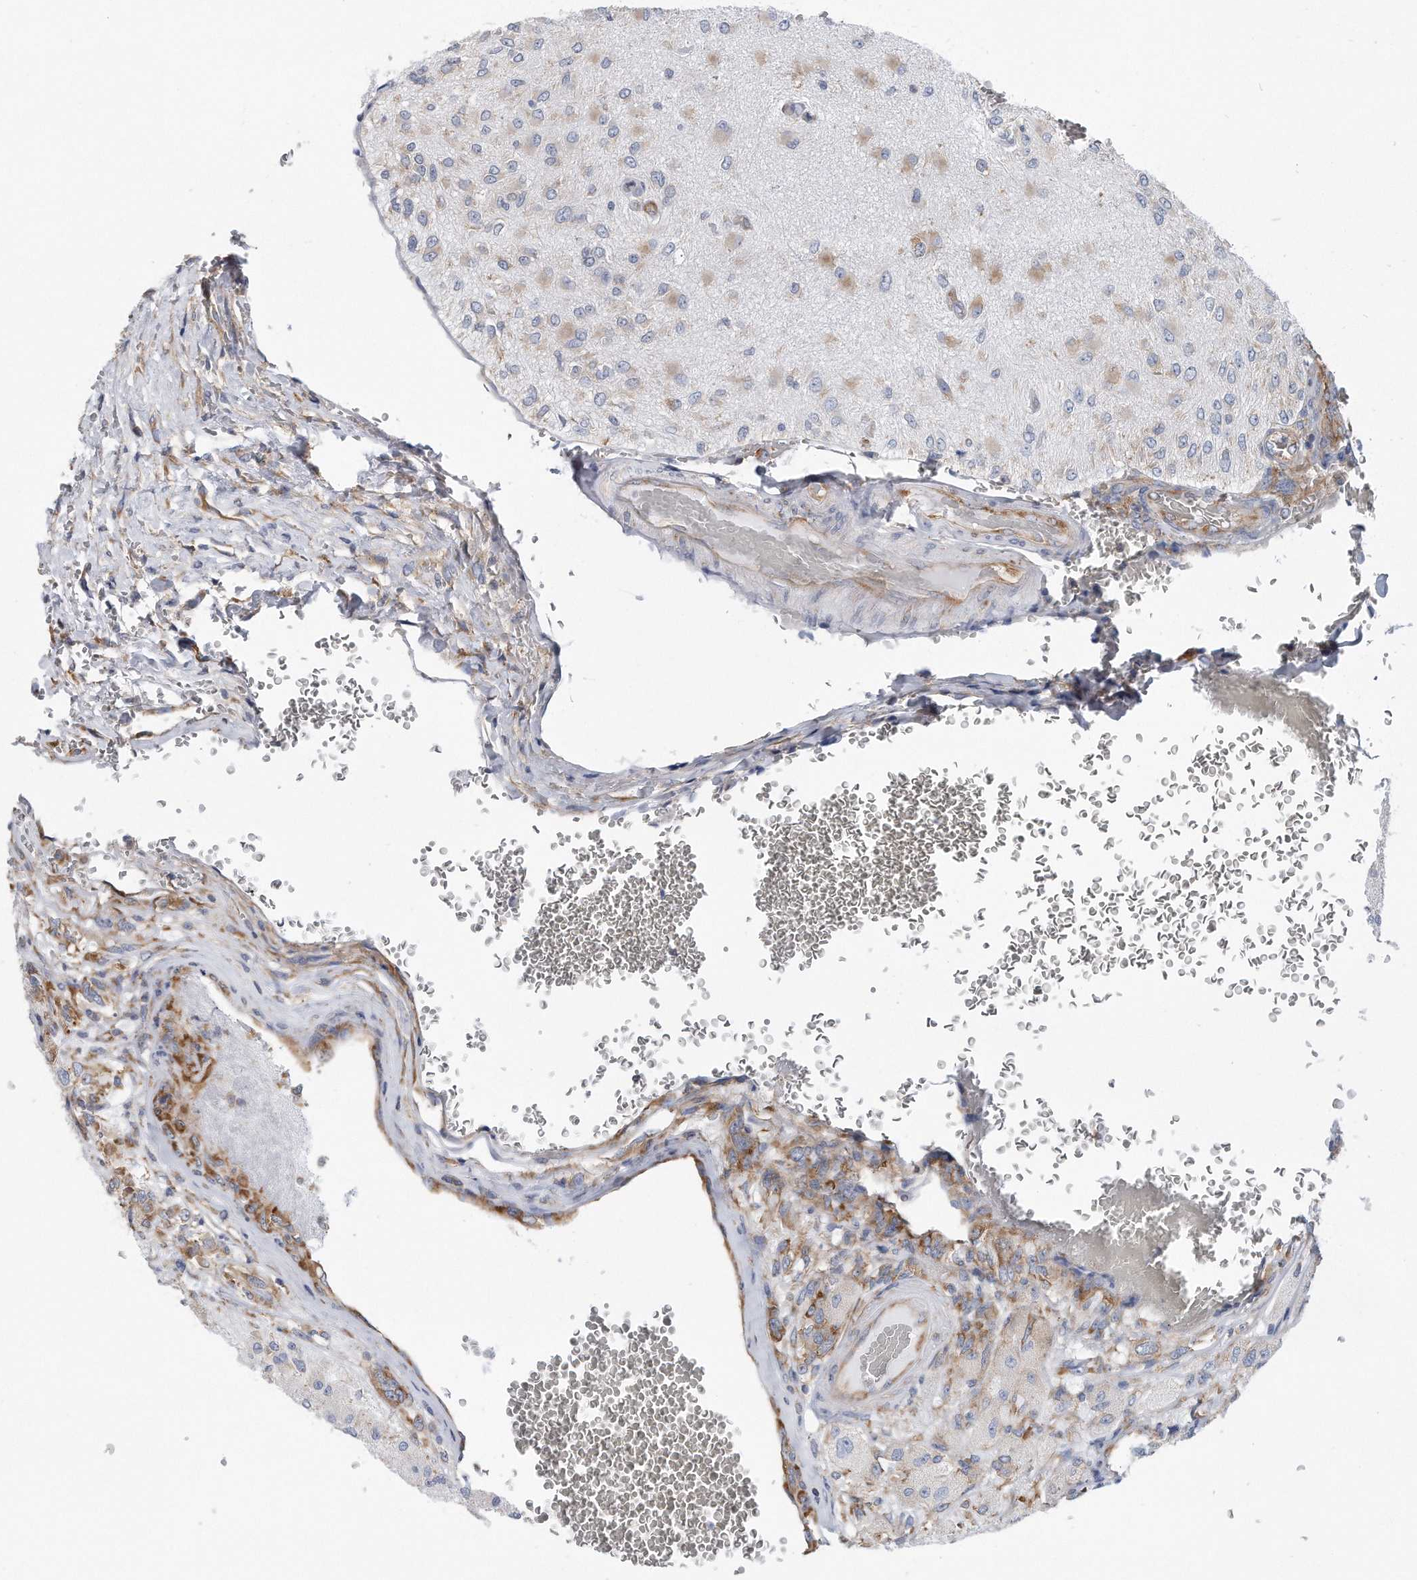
{"staining": {"intensity": "moderate", "quantity": "<25%", "location": "cytoplasmic/membranous"}, "tissue": "glioma", "cell_type": "Tumor cells", "image_type": "cancer", "snomed": [{"axis": "morphology", "description": "Normal tissue, NOS"}, {"axis": "morphology", "description": "Glioma, malignant, High grade"}, {"axis": "topography", "description": "Cerebral cortex"}], "caption": "Immunohistochemistry (IHC) (DAB) staining of human malignant glioma (high-grade) reveals moderate cytoplasmic/membranous protein expression in approximately <25% of tumor cells.", "gene": "RPL26L1", "patient": {"sex": "male", "age": 77}}